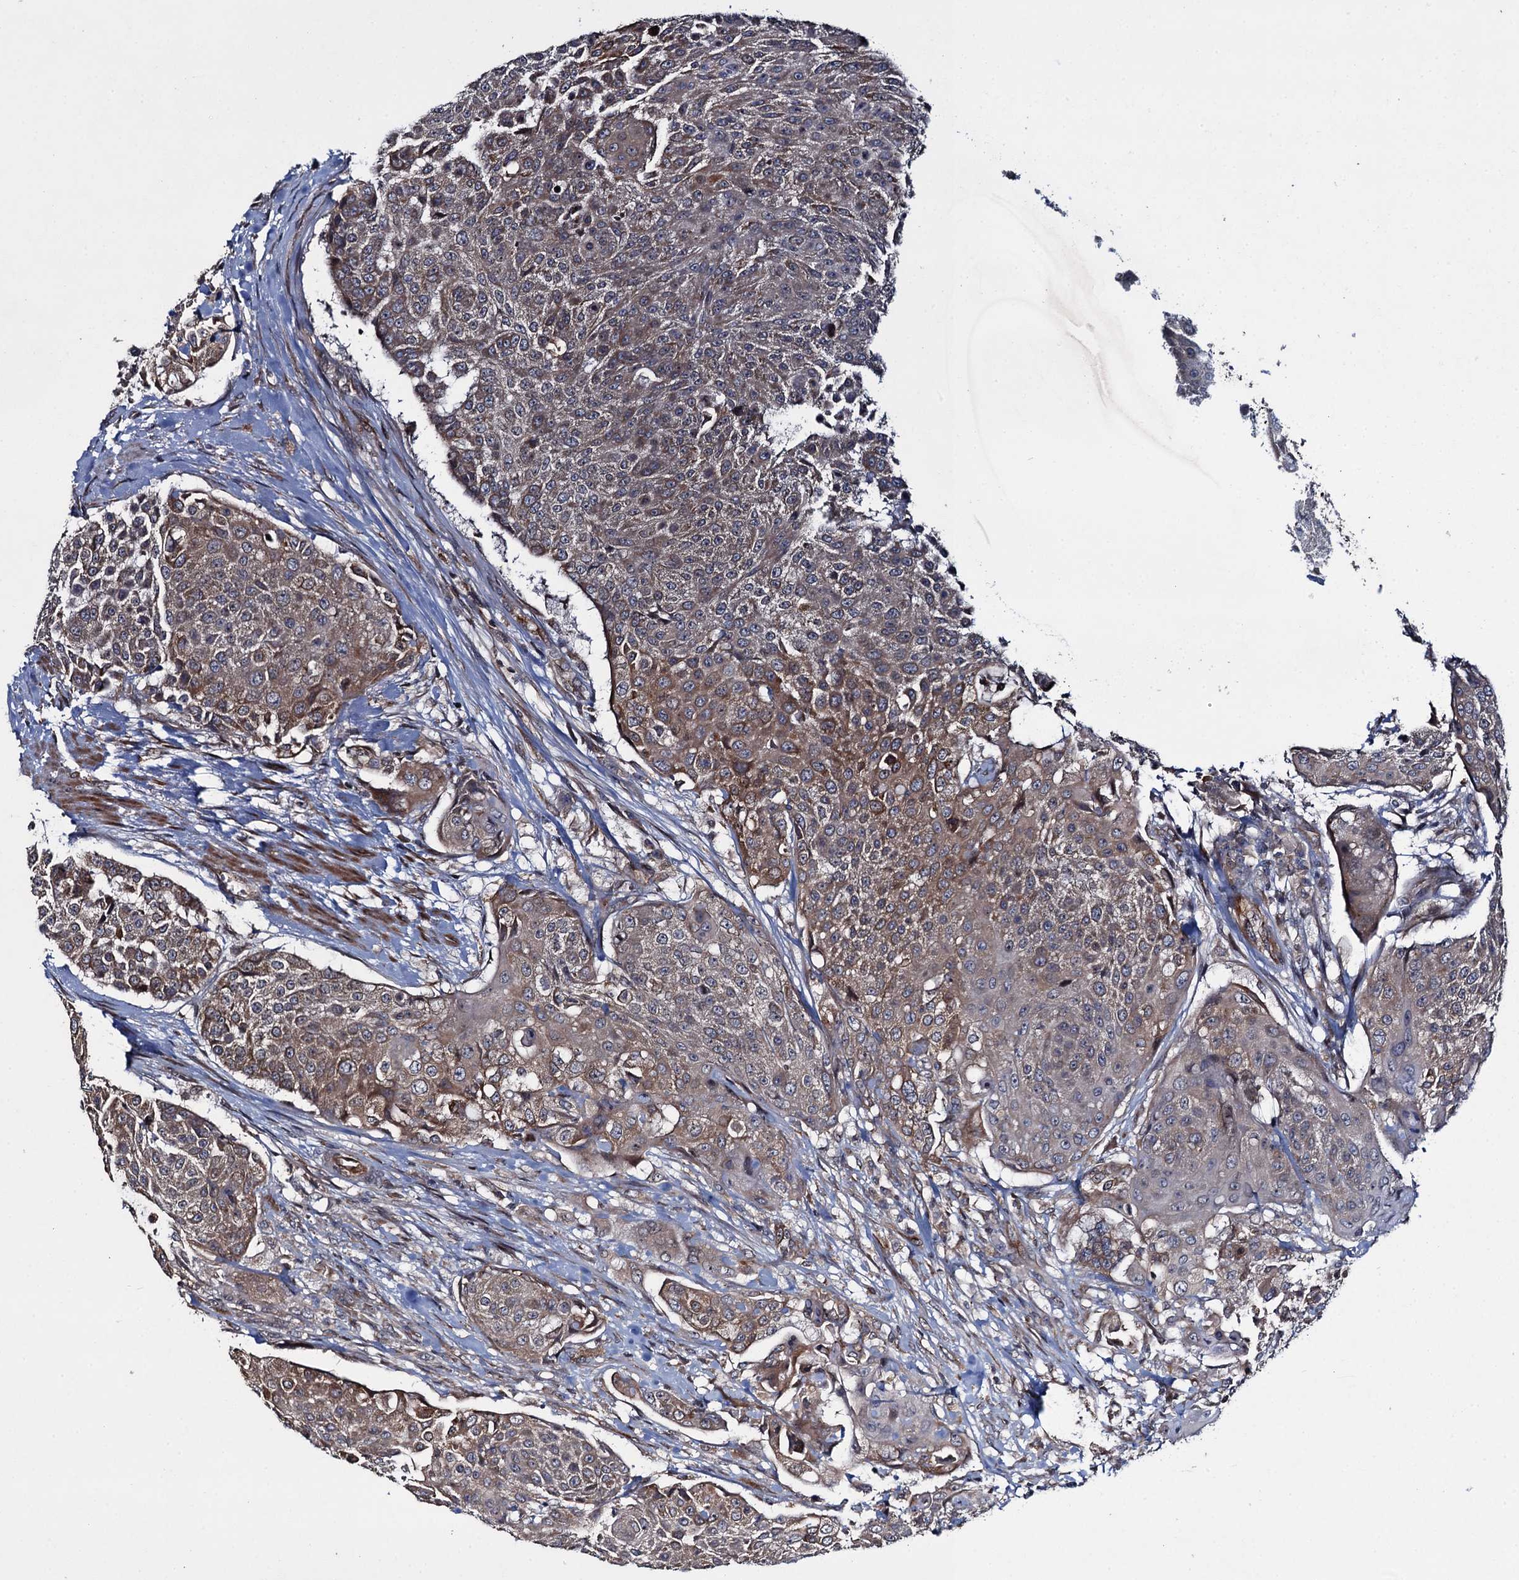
{"staining": {"intensity": "moderate", "quantity": "25%-75%", "location": "cytoplasmic/membranous"}, "tissue": "urothelial cancer", "cell_type": "Tumor cells", "image_type": "cancer", "snomed": [{"axis": "morphology", "description": "Urothelial carcinoma, High grade"}, {"axis": "topography", "description": "Urinary bladder"}], "caption": "Brown immunohistochemical staining in urothelial cancer reveals moderate cytoplasmic/membranous expression in approximately 25%-75% of tumor cells. The protein of interest is stained brown, and the nuclei are stained in blue (DAB (3,3'-diaminobenzidine) IHC with brightfield microscopy, high magnification).", "gene": "EVX2", "patient": {"sex": "female", "age": 63}}